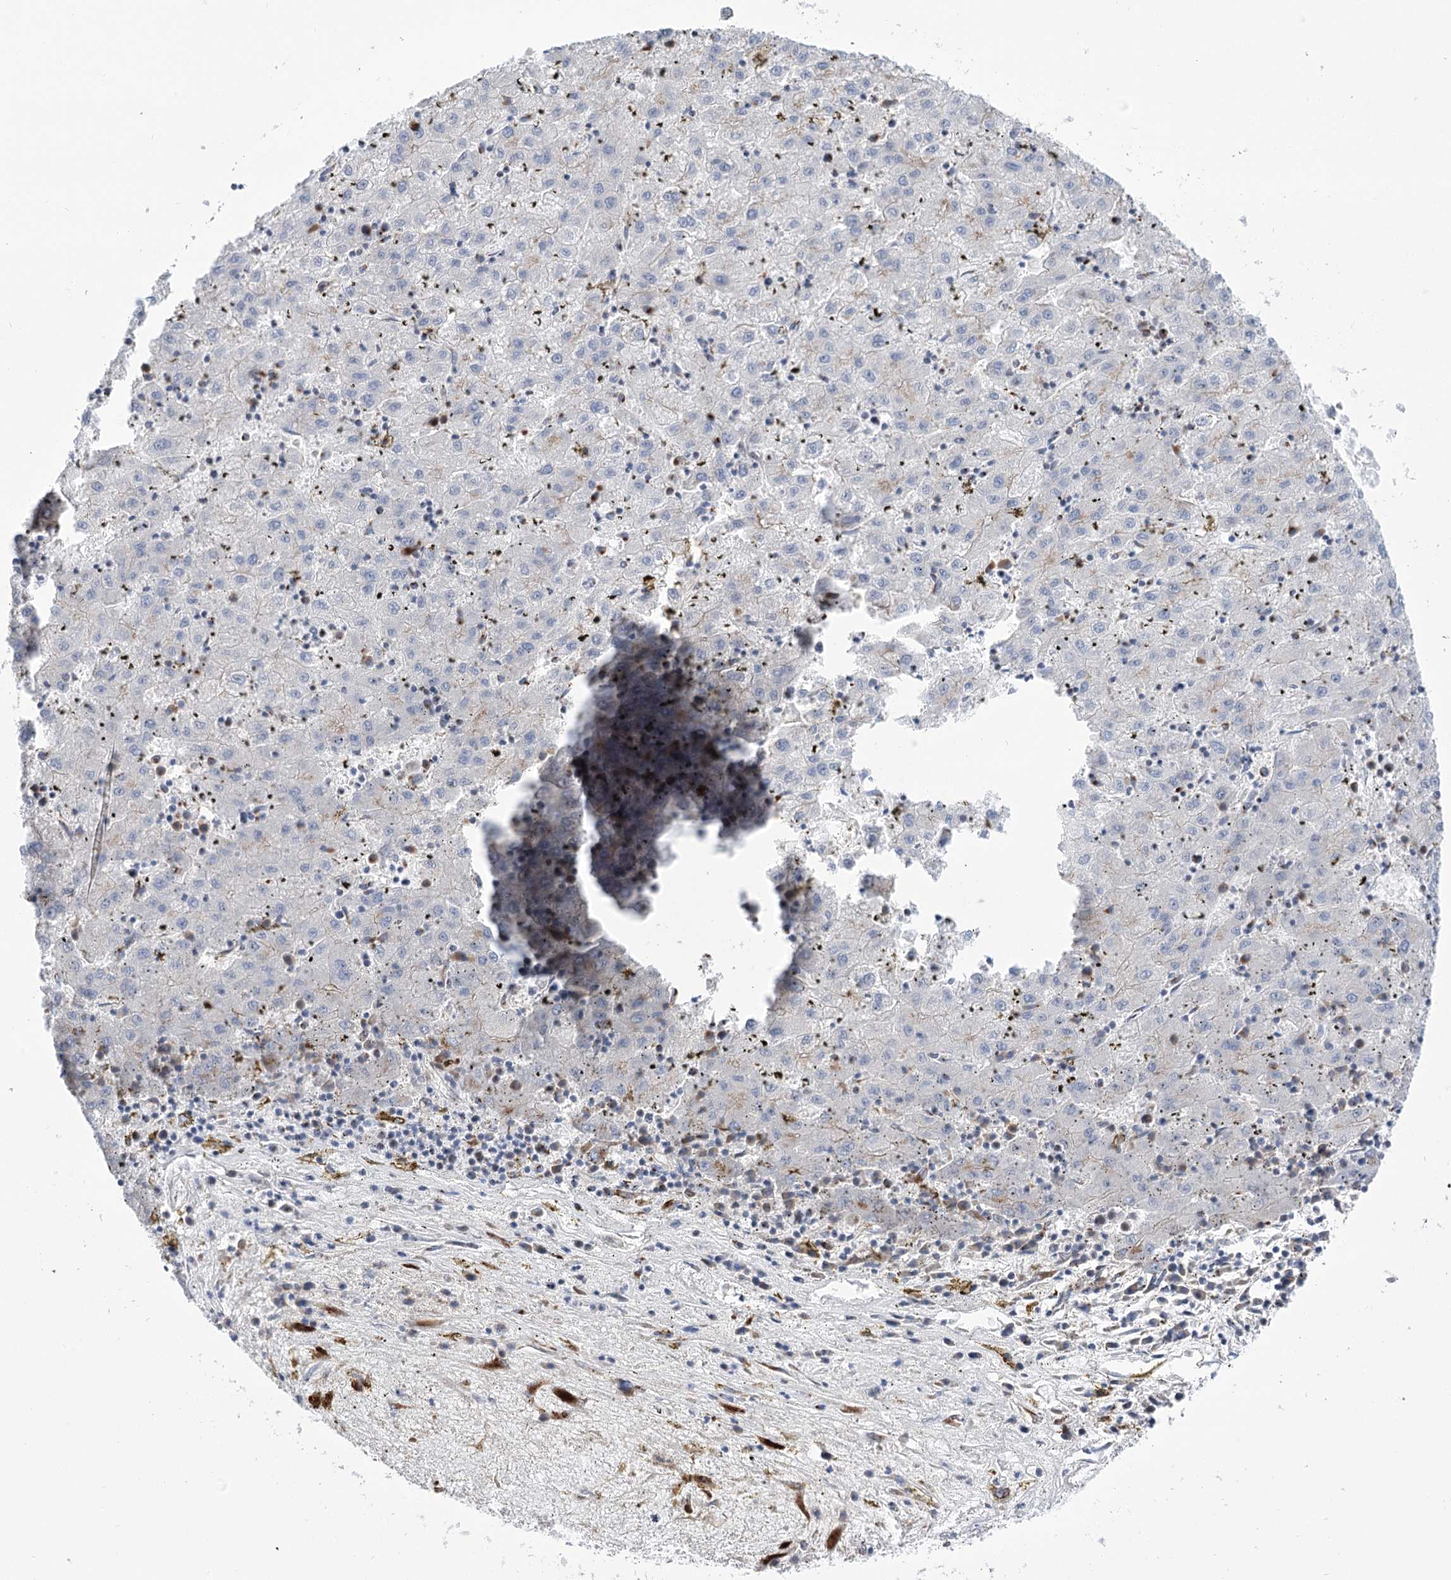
{"staining": {"intensity": "negative", "quantity": "none", "location": "none"}, "tissue": "liver cancer", "cell_type": "Tumor cells", "image_type": "cancer", "snomed": [{"axis": "morphology", "description": "Carcinoma, Hepatocellular, NOS"}, {"axis": "topography", "description": "Liver"}], "caption": "DAB (3,3'-diaminobenzidine) immunohistochemical staining of liver cancer (hepatocellular carcinoma) displays no significant staining in tumor cells.", "gene": "TMEM165", "patient": {"sex": "male", "age": 72}}